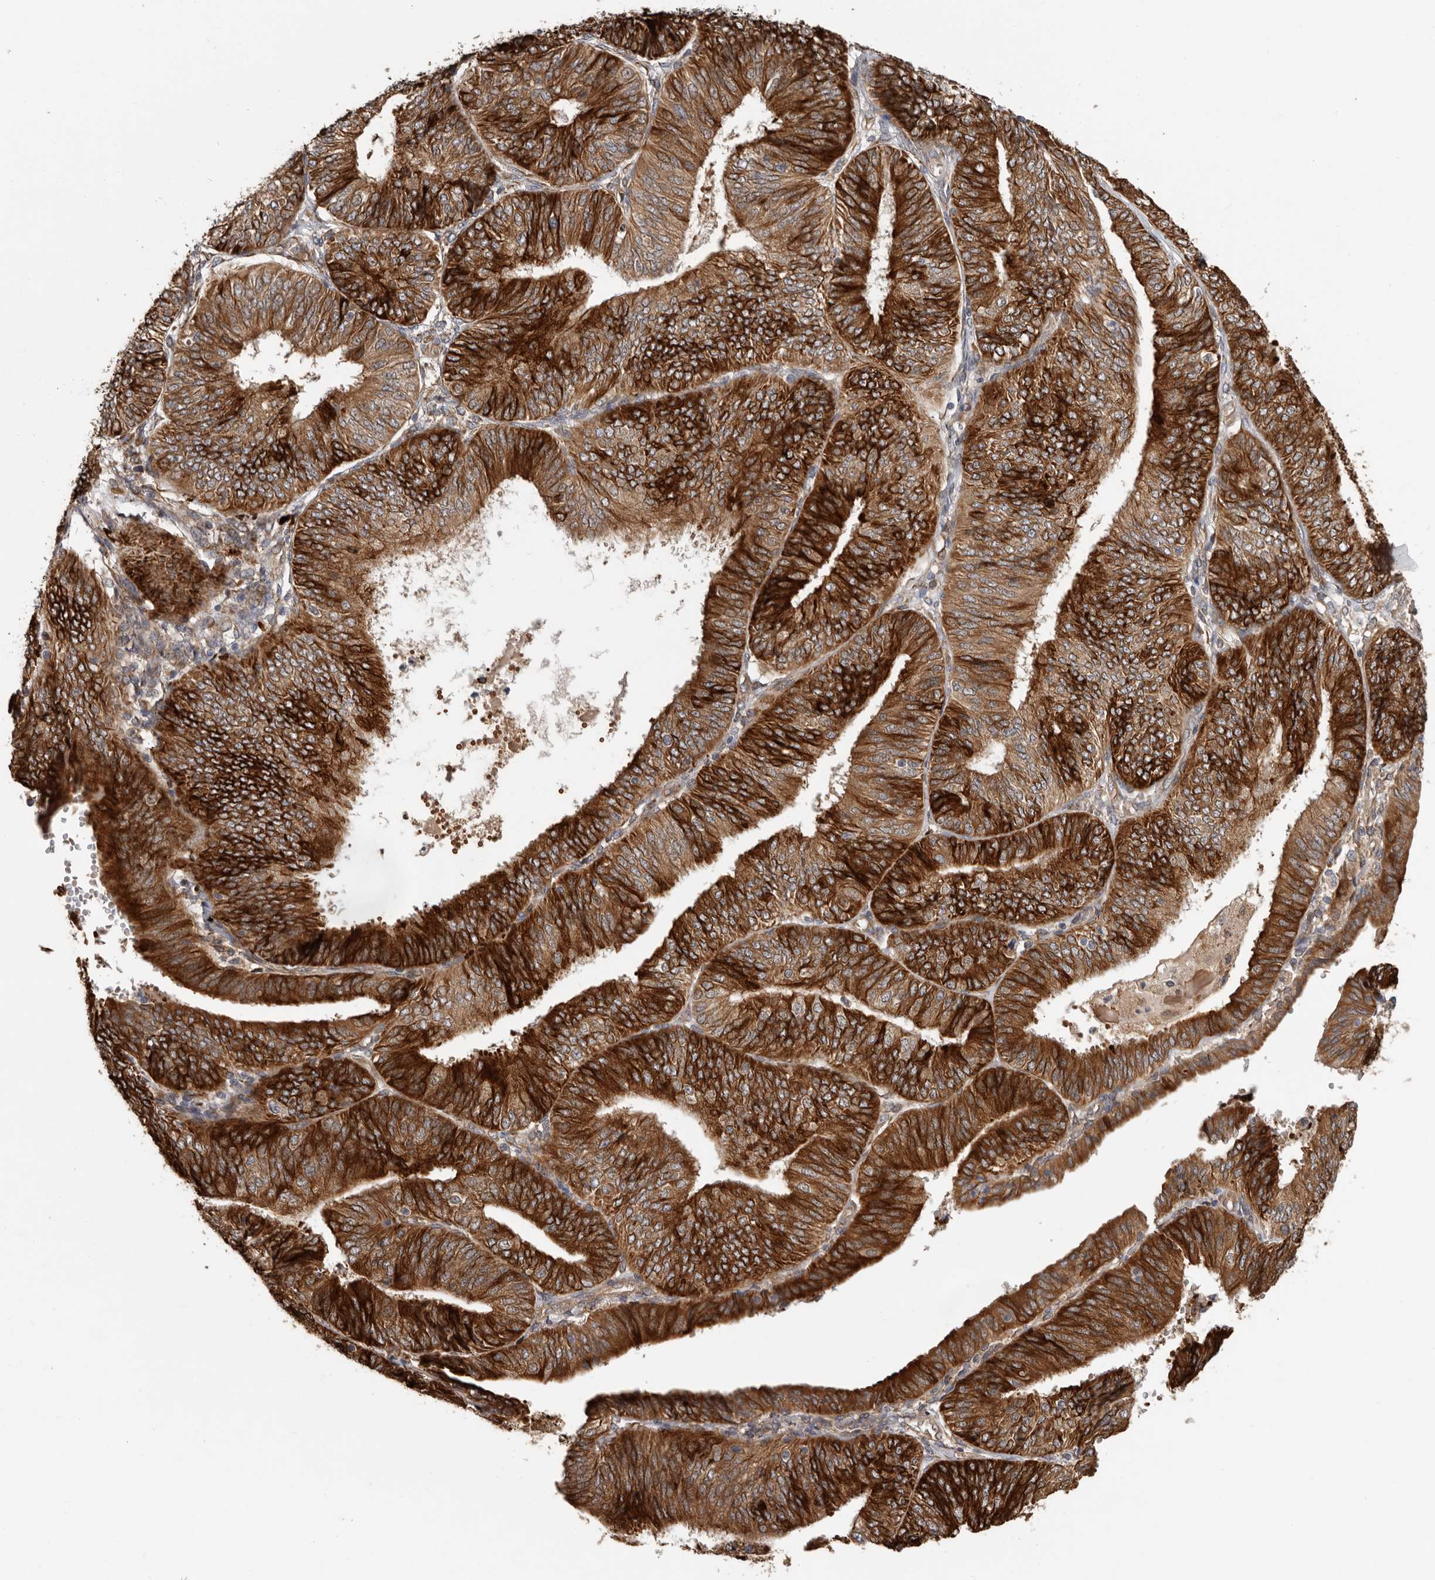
{"staining": {"intensity": "strong", "quantity": ">75%", "location": "cytoplasmic/membranous"}, "tissue": "endometrial cancer", "cell_type": "Tumor cells", "image_type": "cancer", "snomed": [{"axis": "morphology", "description": "Adenocarcinoma, NOS"}, {"axis": "topography", "description": "Endometrium"}], "caption": "The photomicrograph demonstrates staining of endometrial adenocarcinoma, revealing strong cytoplasmic/membranous protein expression (brown color) within tumor cells.", "gene": "MTF1", "patient": {"sex": "female", "age": 58}}